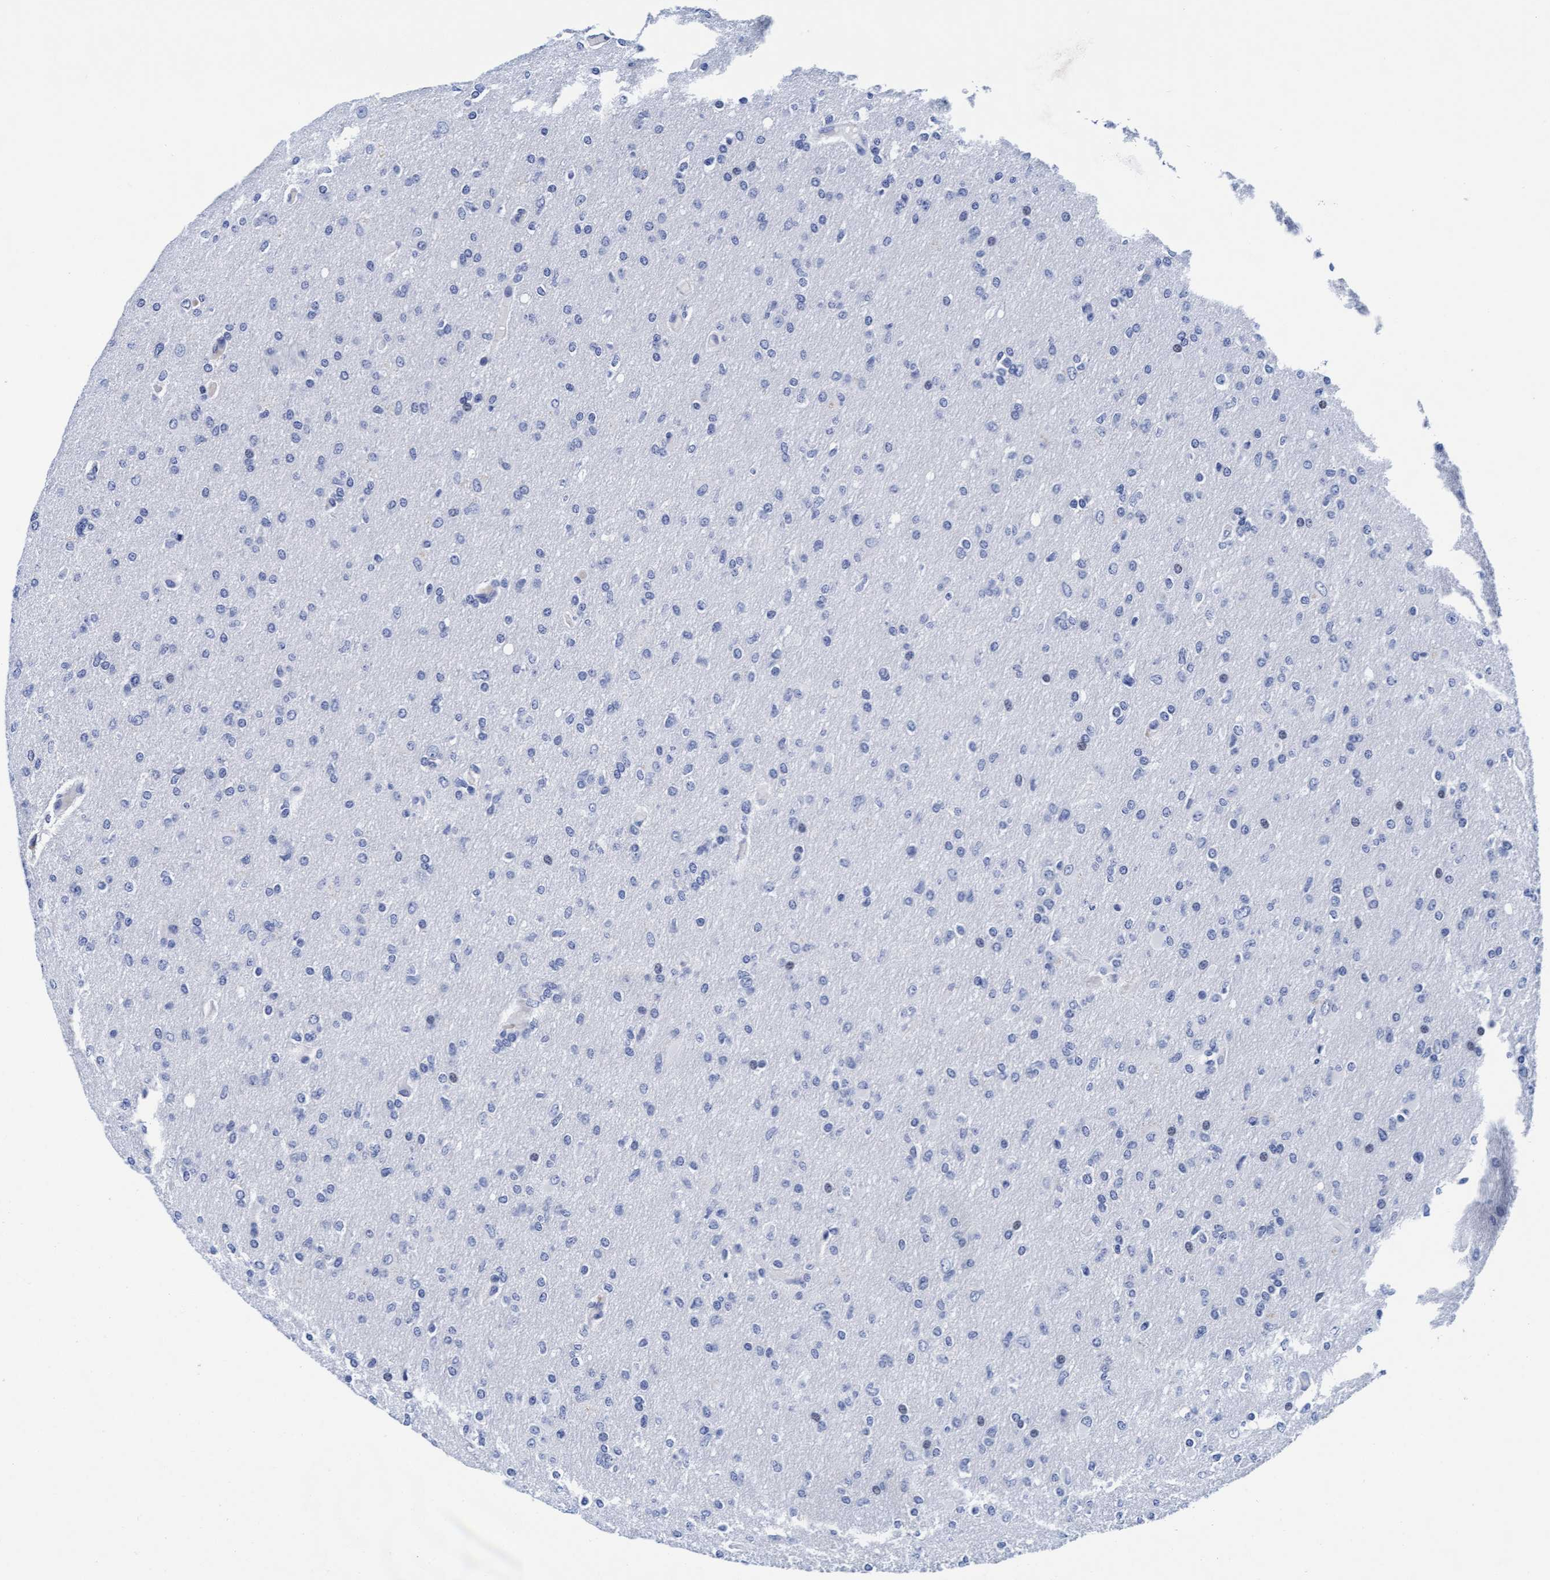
{"staining": {"intensity": "negative", "quantity": "none", "location": "none"}, "tissue": "glioma", "cell_type": "Tumor cells", "image_type": "cancer", "snomed": [{"axis": "morphology", "description": "Glioma, malignant, High grade"}, {"axis": "topography", "description": "Cerebral cortex"}], "caption": "Malignant glioma (high-grade) was stained to show a protein in brown. There is no significant expression in tumor cells.", "gene": "ARSG", "patient": {"sex": "female", "age": 36}}